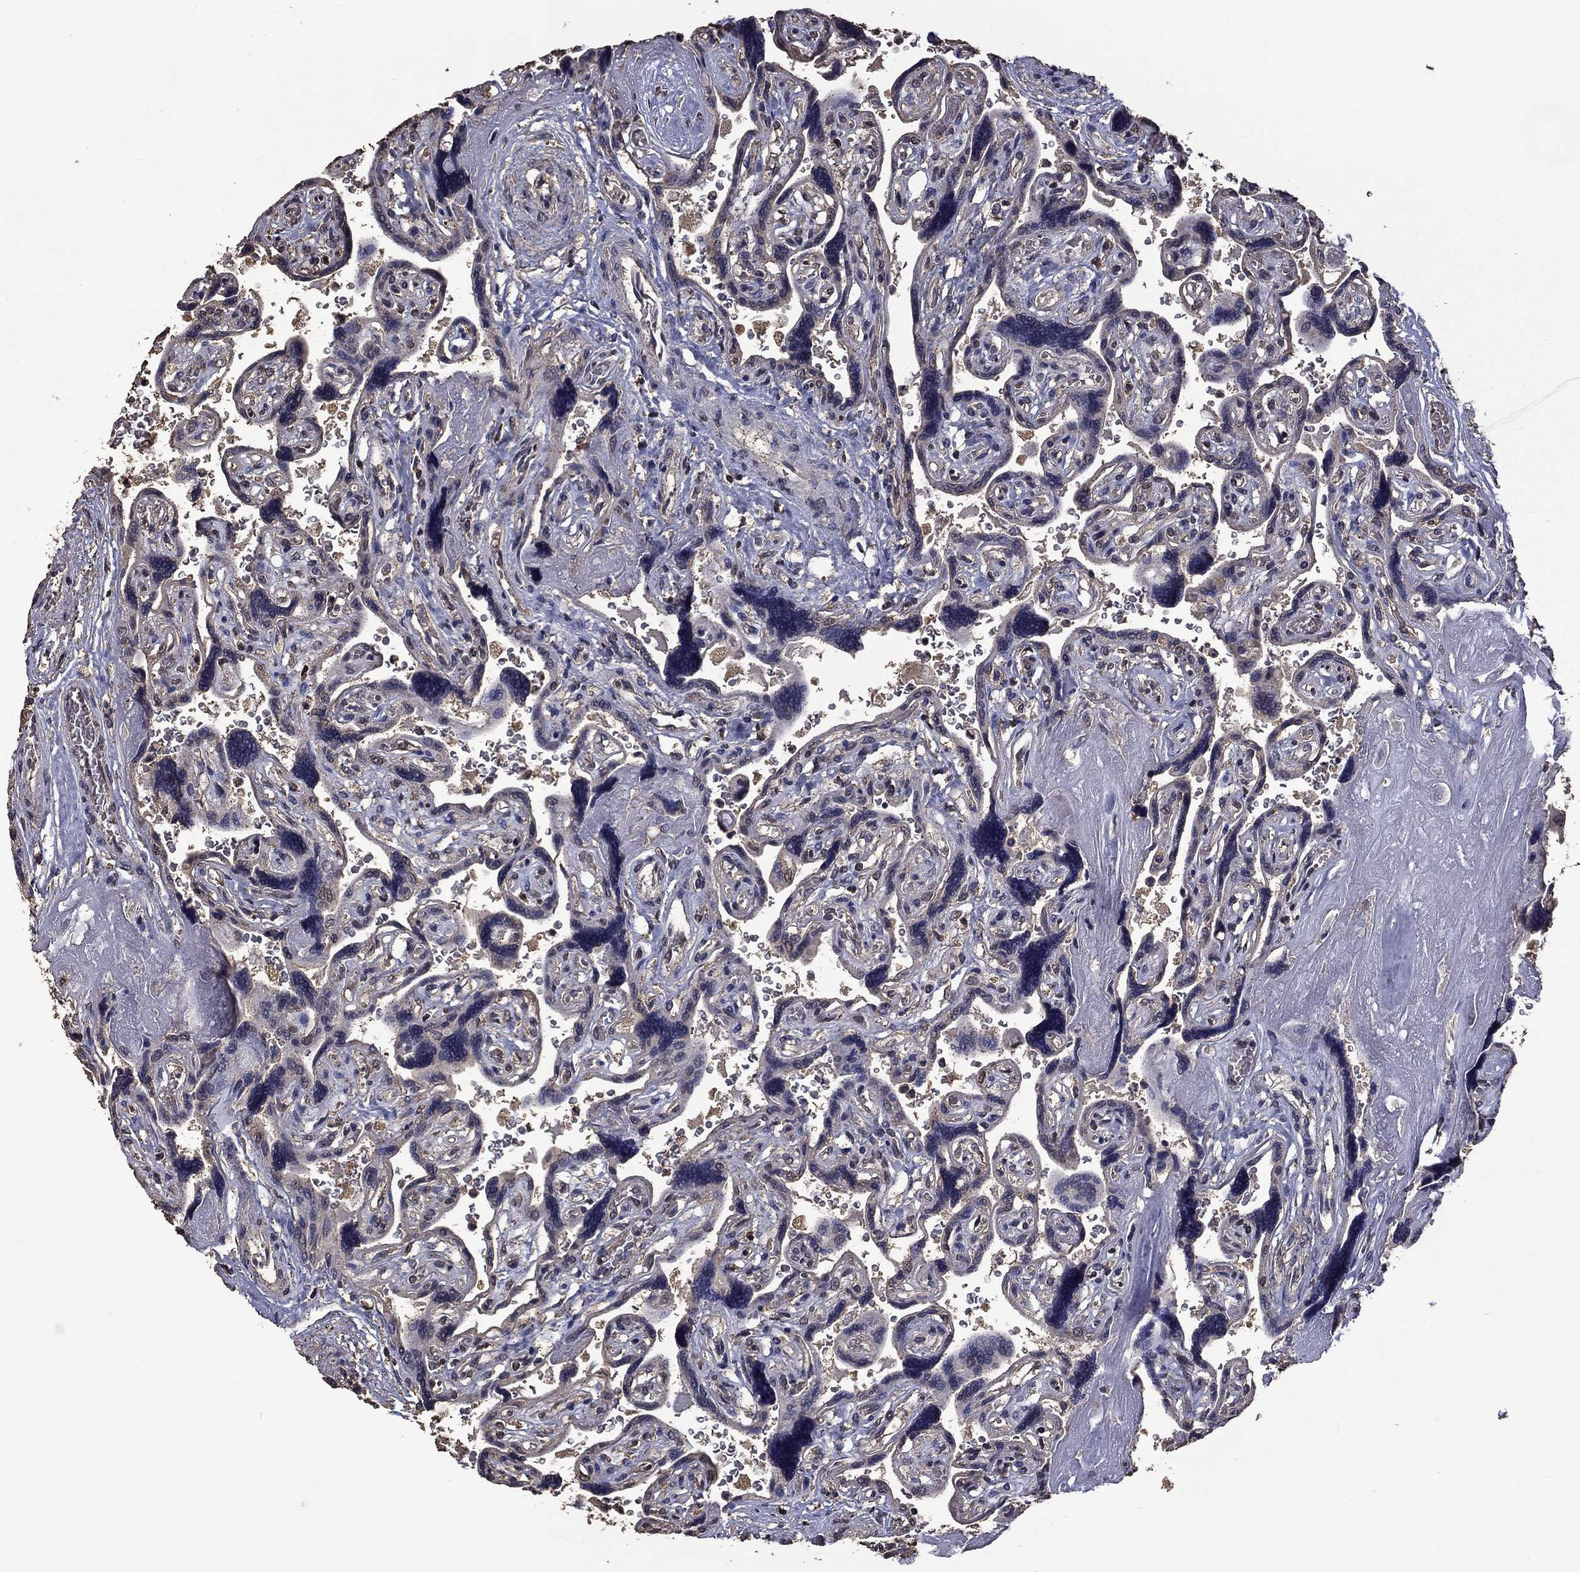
{"staining": {"intensity": "weak", "quantity": ">75%", "location": "cytoplasmic/membranous"}, "tissue": "placenta", "cell_type": "Decidual cells", "image_type": "normal", "snomed": [{"axis": "morphology", "description": "Normal tissue, NOS"}, {"axis": "topography", "description": "Placenta"}], "caption": "DAB immunohistochemical staining of normal placenta demonstrates weak cytoplasmic/membranous protein expression in about >75% of decidual cells. The protein of interest is stained brown, and the nuclei are stained in blue (DAB IHC with brightfield microscopy, high magnification).", "gene": "MFAP3L", "patient": {"sex": "female", "age": 32}}